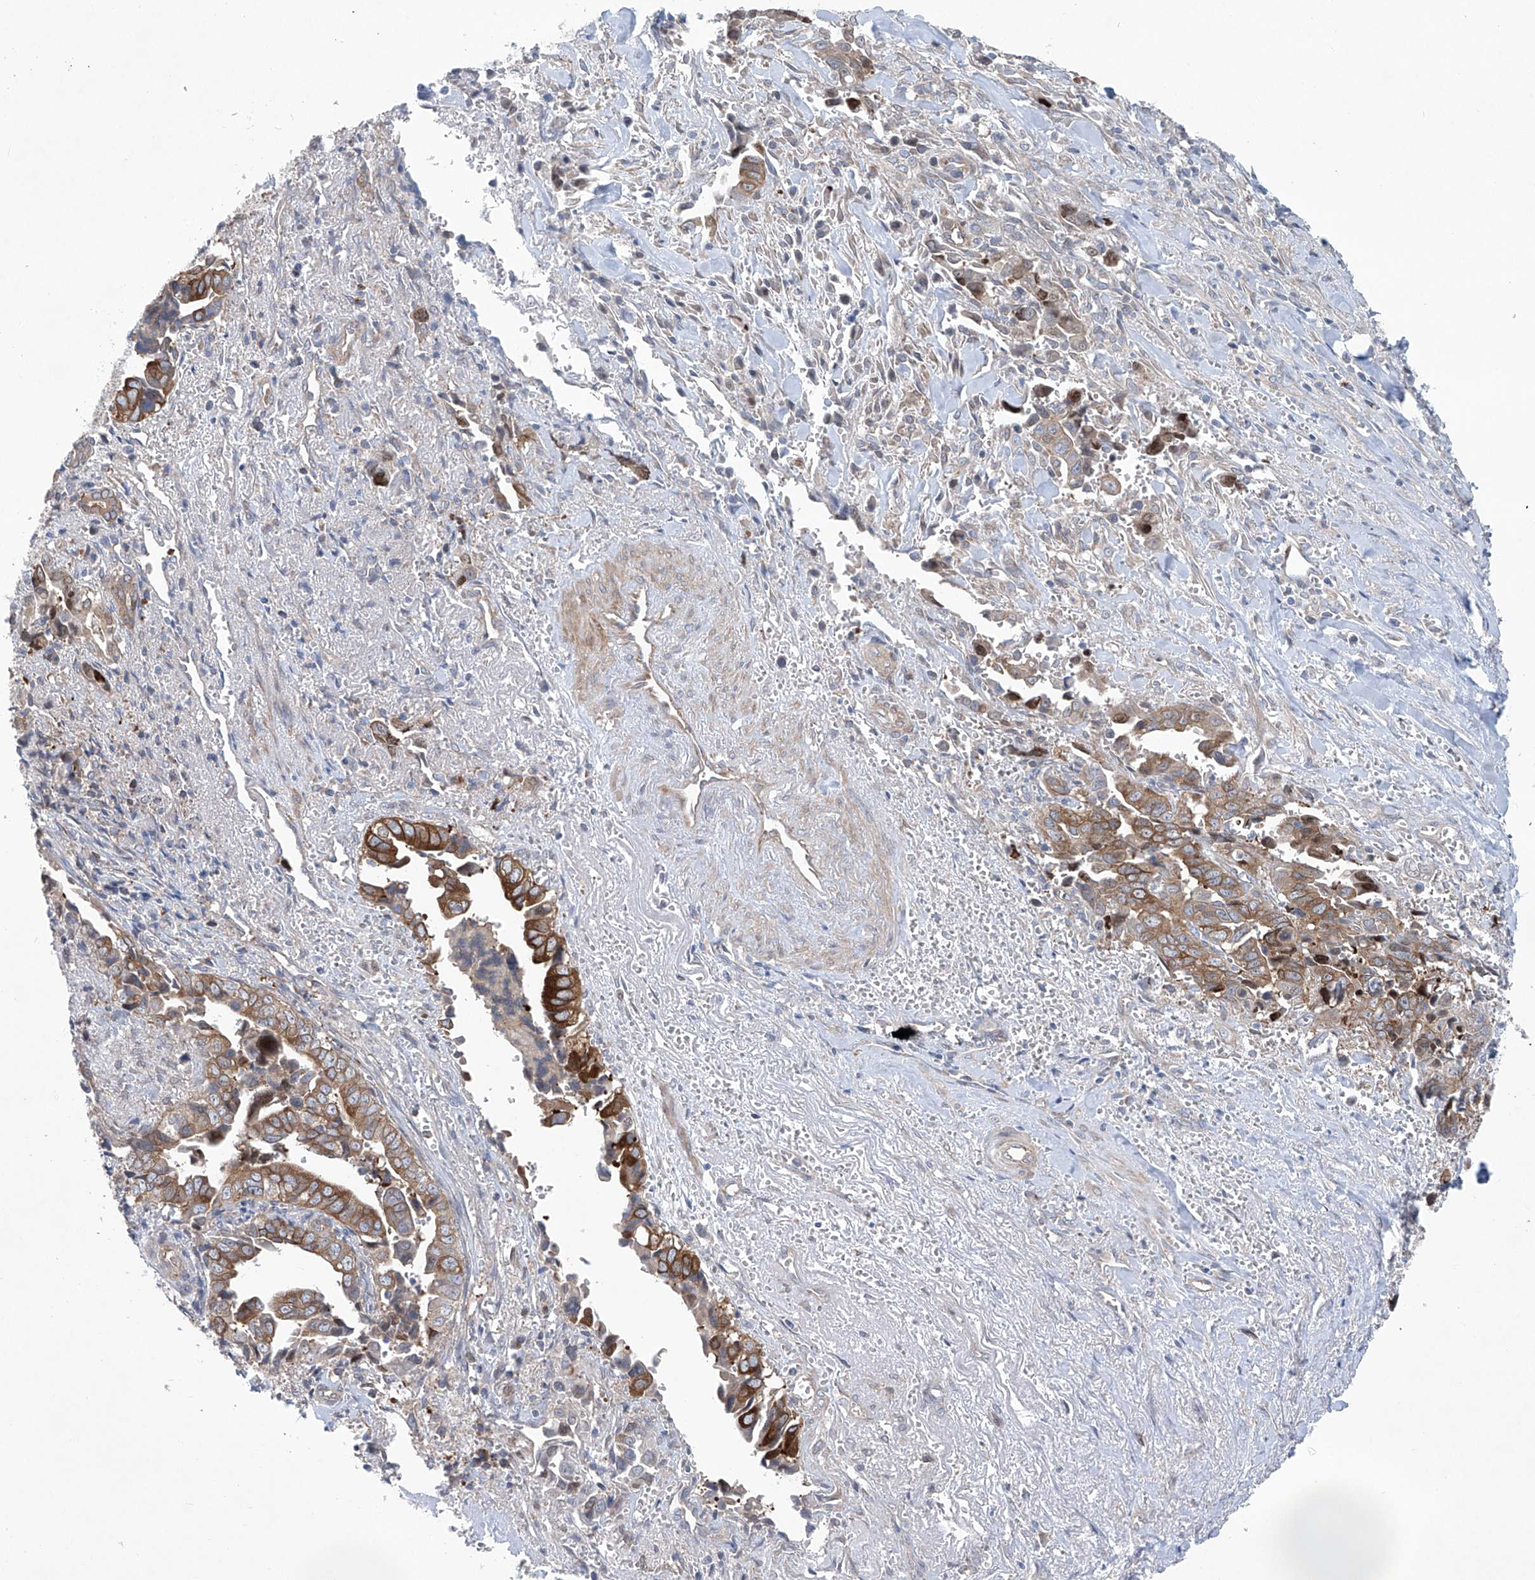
{"staining": {"intensity": "moderate", "quantity": ">75%", "location": "cytoplasmic/membranous"}, "tissue": "liver cancer", "cell_type": "Tumor cells", "image_type": "cancer", "snomed": [{"axis": "morphology", "description": "Cholangiocarcinoma"}, {"axis": "topography", "description": "Liver"}], "caption": "Approximately >75% of tumor cells in liver cancer (cholangiocarcinoma) show moderate cytoplasmic/membranous protein positivity as visualized by brown immunohistochemical staining.", "gene": "KLC4", "patient": {"sex": "female", "age": 79}}